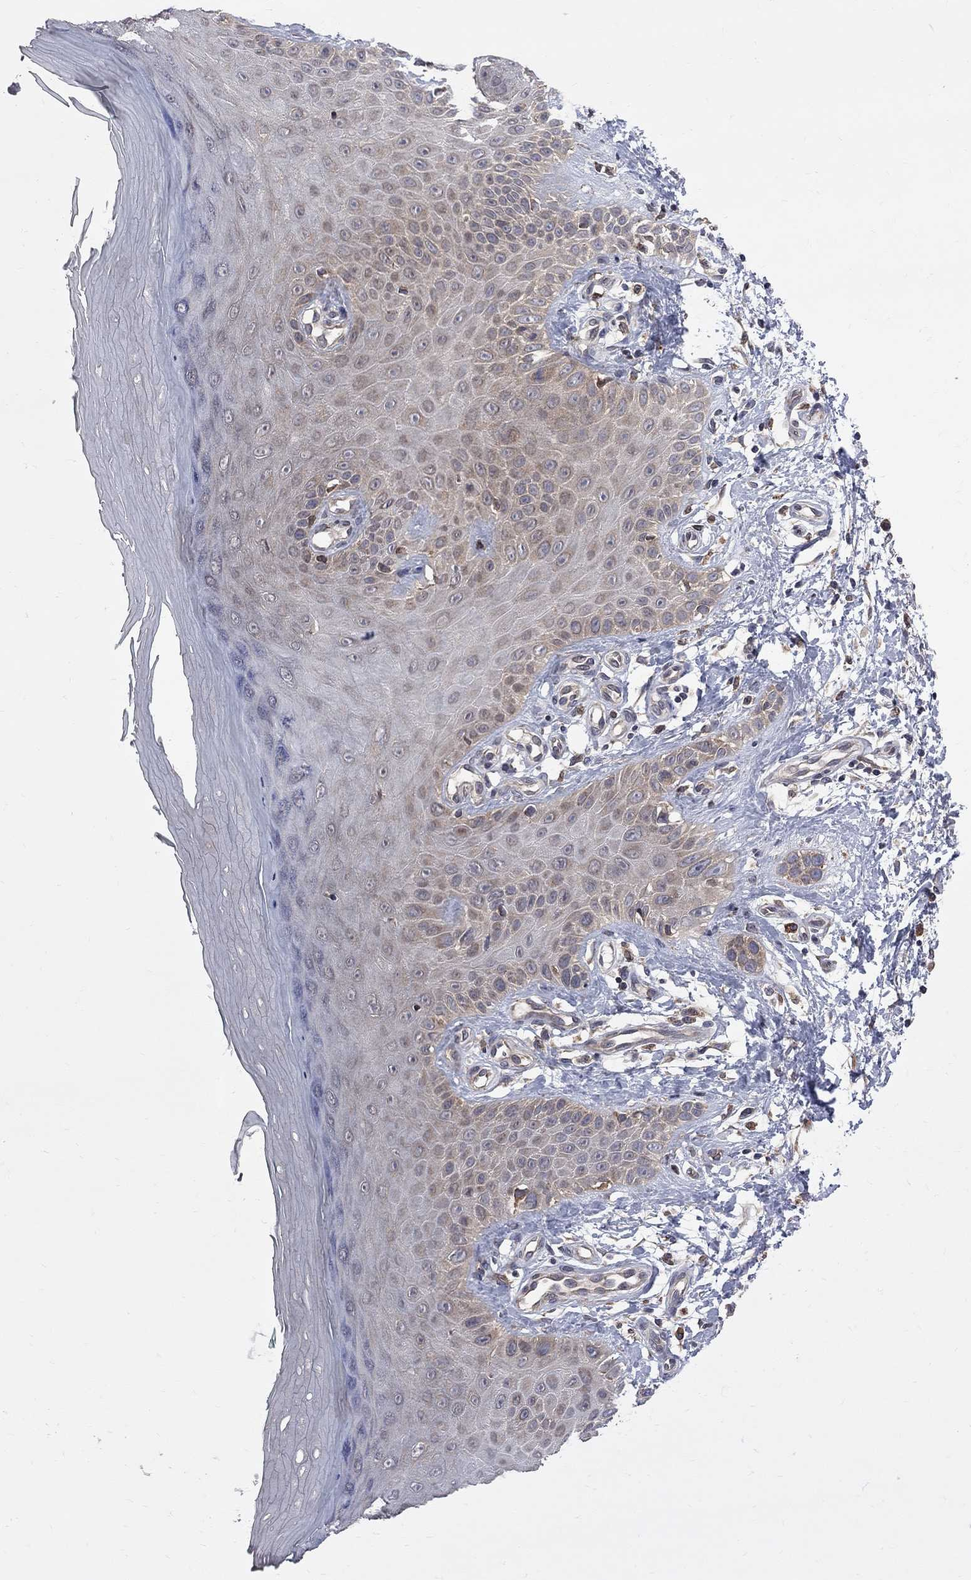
{"staining": {"intensity": "moderate", "quantity": "<25%", "location": "cytoplasmic/membranous"}, "tissue": "skin", "cell_type": "Fibroblasts", "image_type": "normal", "snomed": [{"axis": "morphology", "description": "Normal tissue, NOS"}, {"axis": "morphology", "description": "Inflammation, NOS"}, {"axis": "morphology", "description": "Fibrosis, NOS"}, {"axis": "topography", "description": "Skin"}], "caption": "Skin stained for a protein shows moderate cytoplasmic/membranous positivity in fibroblasts.", "gene": "CNOT11", "patient": {"sex": "male", "age": 71}}